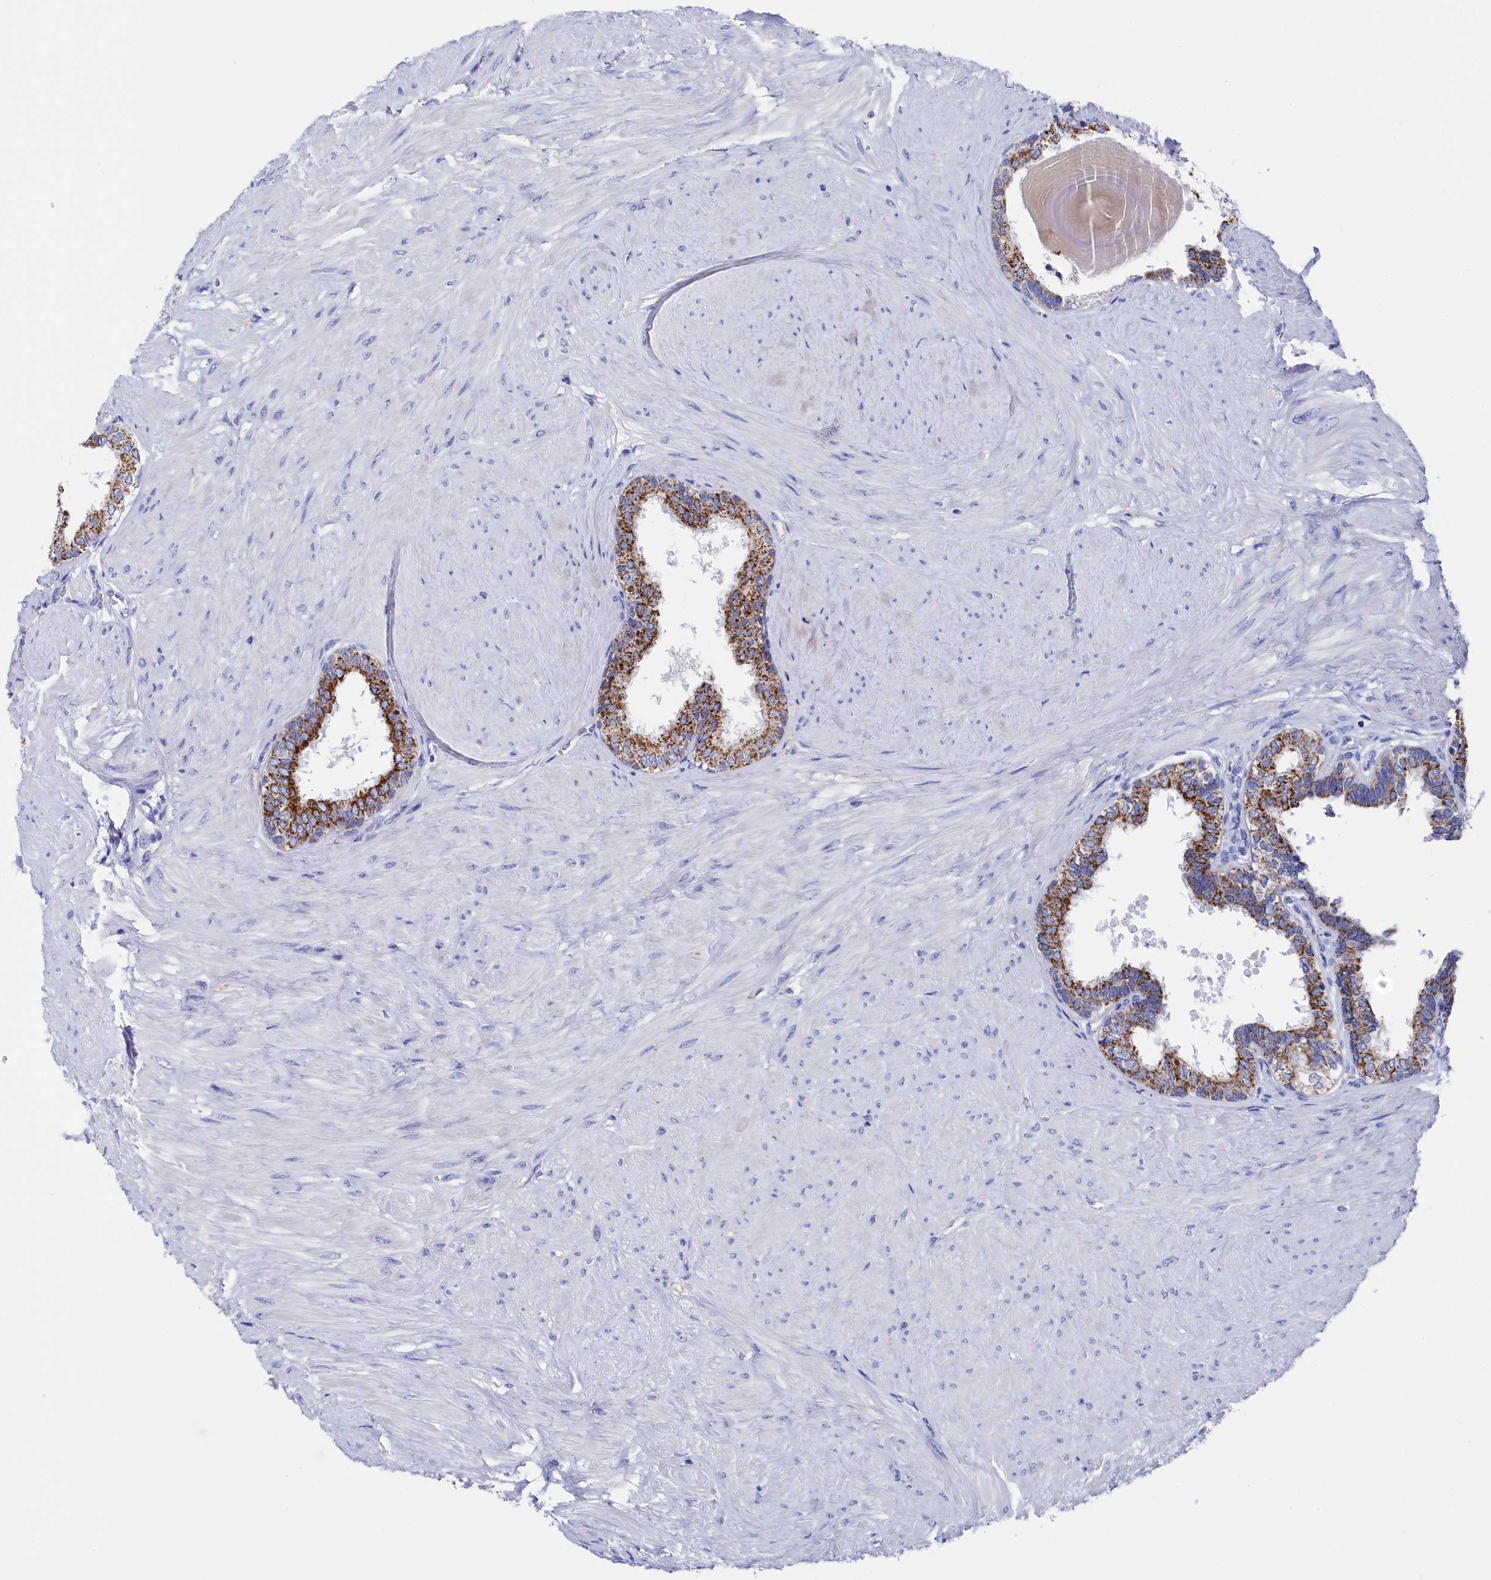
{"staining": {"intensity": "strong", "quantity": ">75%", "location": "cytoplasmic/membranous"}, "tissue": "prostate", "cell_type": "Glandular cells", "image_type": "normal", "snomed": [{"axis": "morphology", "description": "Normal tissue, NOS"}, {"axis": "topography", "description": "Prostate"}], "caption": "This image shows IHC staining of normal human prostate, with high strong cytoplasmic/membranous positivity in about >75% of glandular cells.", "gene": "MMAB", "patient": {"sex": "male", "age": 48}}